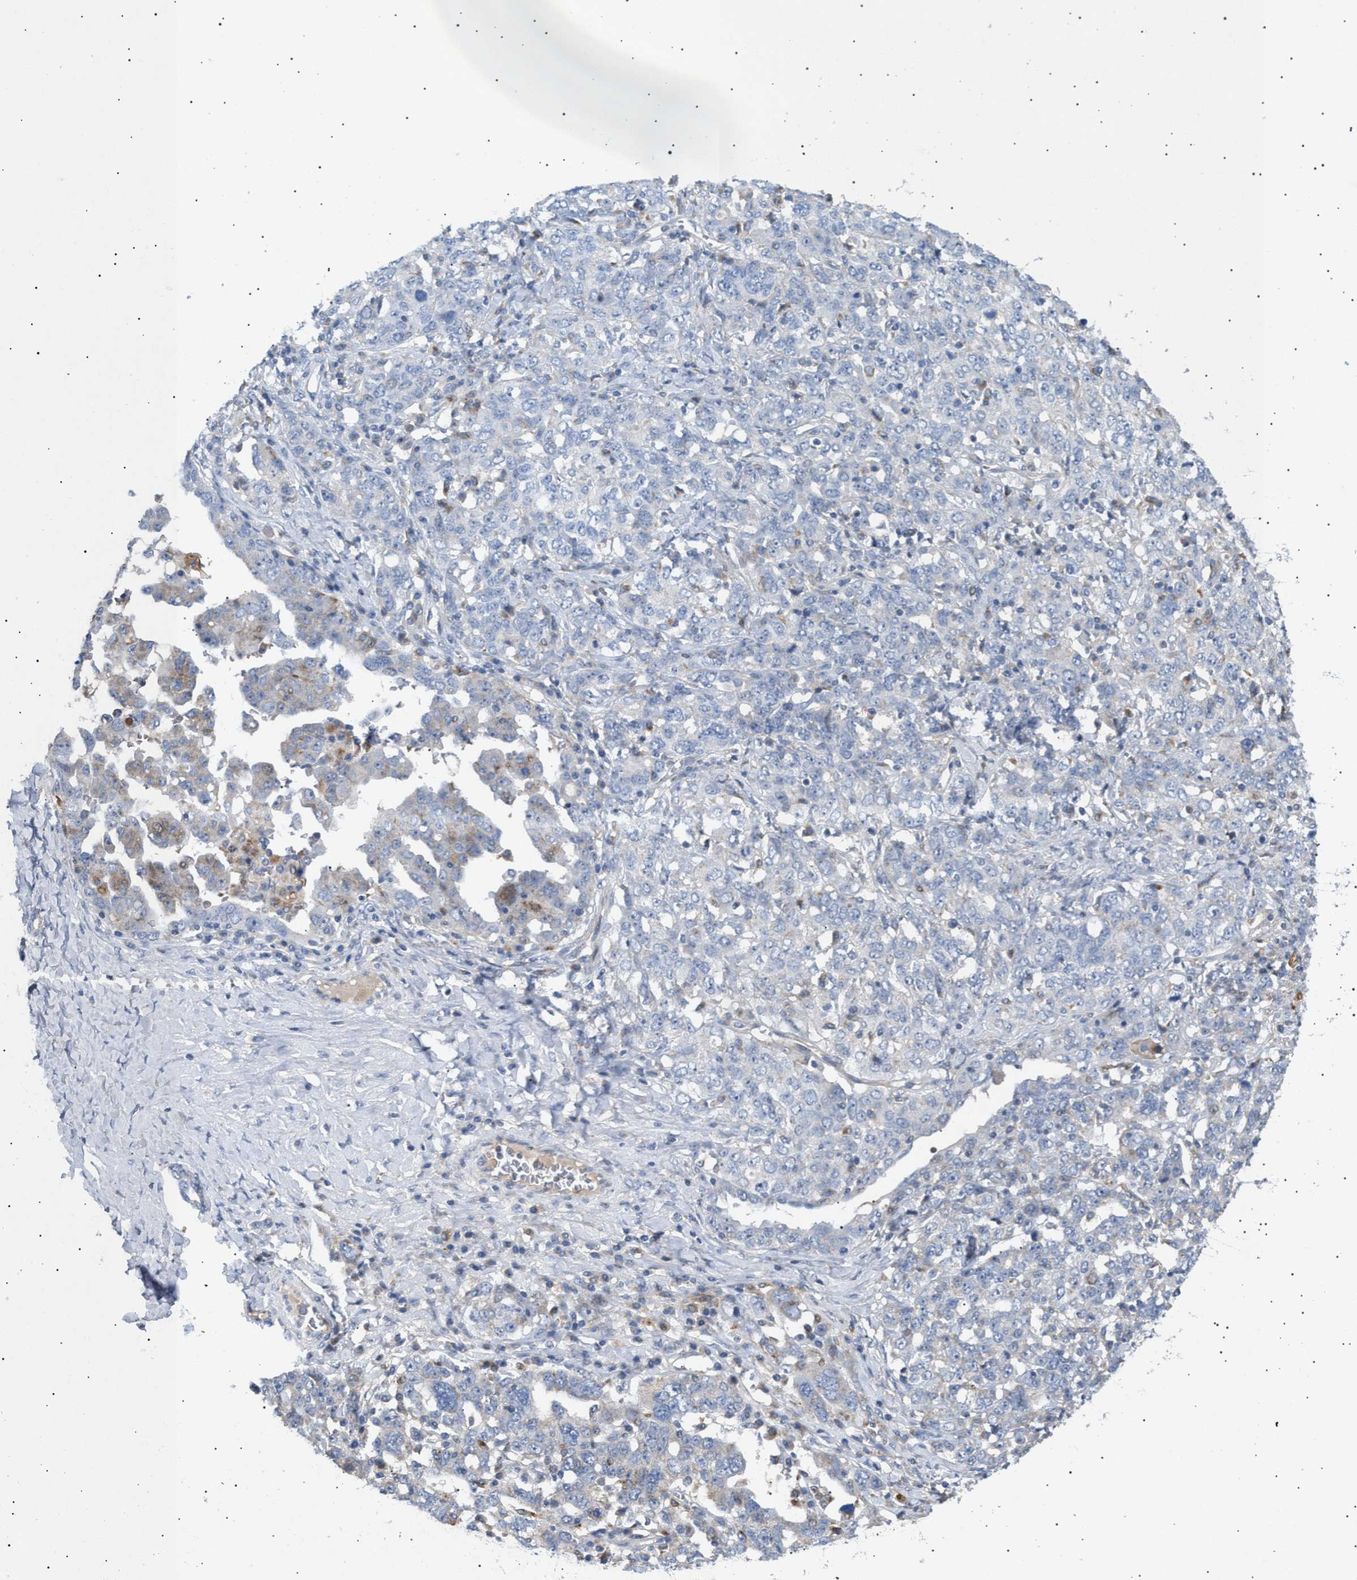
{"staining": {"intensity": "weak", "quantity": "<25%", "location": "cytoplasmic/membranous"}, "tissue": "ovarian cancer", "cell_type": "Tumor cells", "image_type": "cancer", "snomed": [{"axis": "morphology", "description": "Carcinoma, endometroid"}, {"axis": "topography", "description": "Ovary"}], "caption": "Immunohistochemistry (IHC) photomicrograph of ovarian cancer stained for a protein (brown), which displays no positivity in tumor cells.", "gene": "SIRT5", "patient": {"sex": "female", "age": 62}}